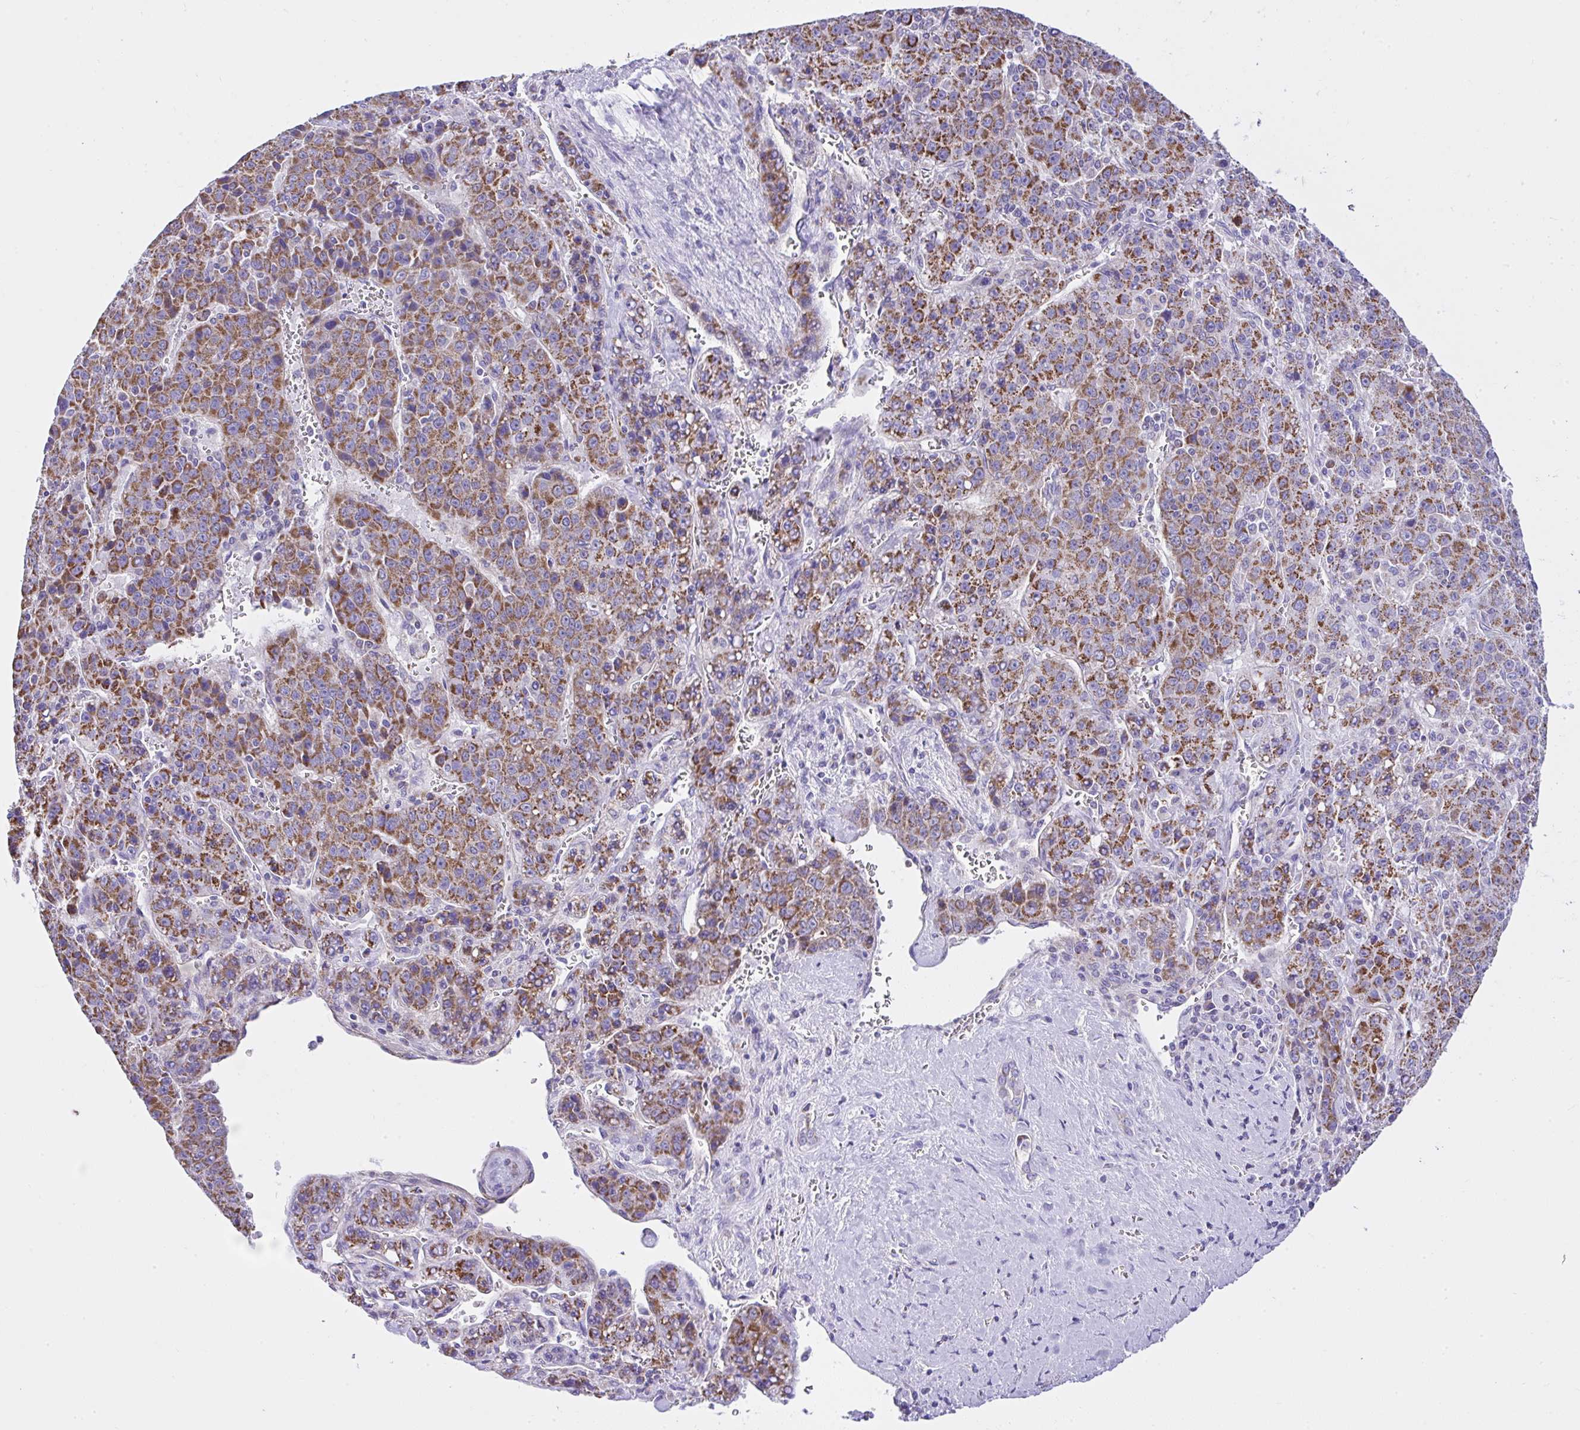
{"staining": {"intensity": "moderate", "quantity": ">75%", "location": "cytoplasmic/membranous"}, "tissue": "liver cancer", "cell_type": "Tumor cells", "image_type": "cancer", "snomed": [{"axis": "morphology", "description": "Carcinoma, Hepatocellular, NOS"}, {"axis": "topography", "description": "Liver"}], "caption": "Liver cancer stained for a protein reveals moderate cytoplasmic/membranous positivity in tumor cells.", "gene": "SLC13A1", "patient": {"sex": "female", "age": 53}}